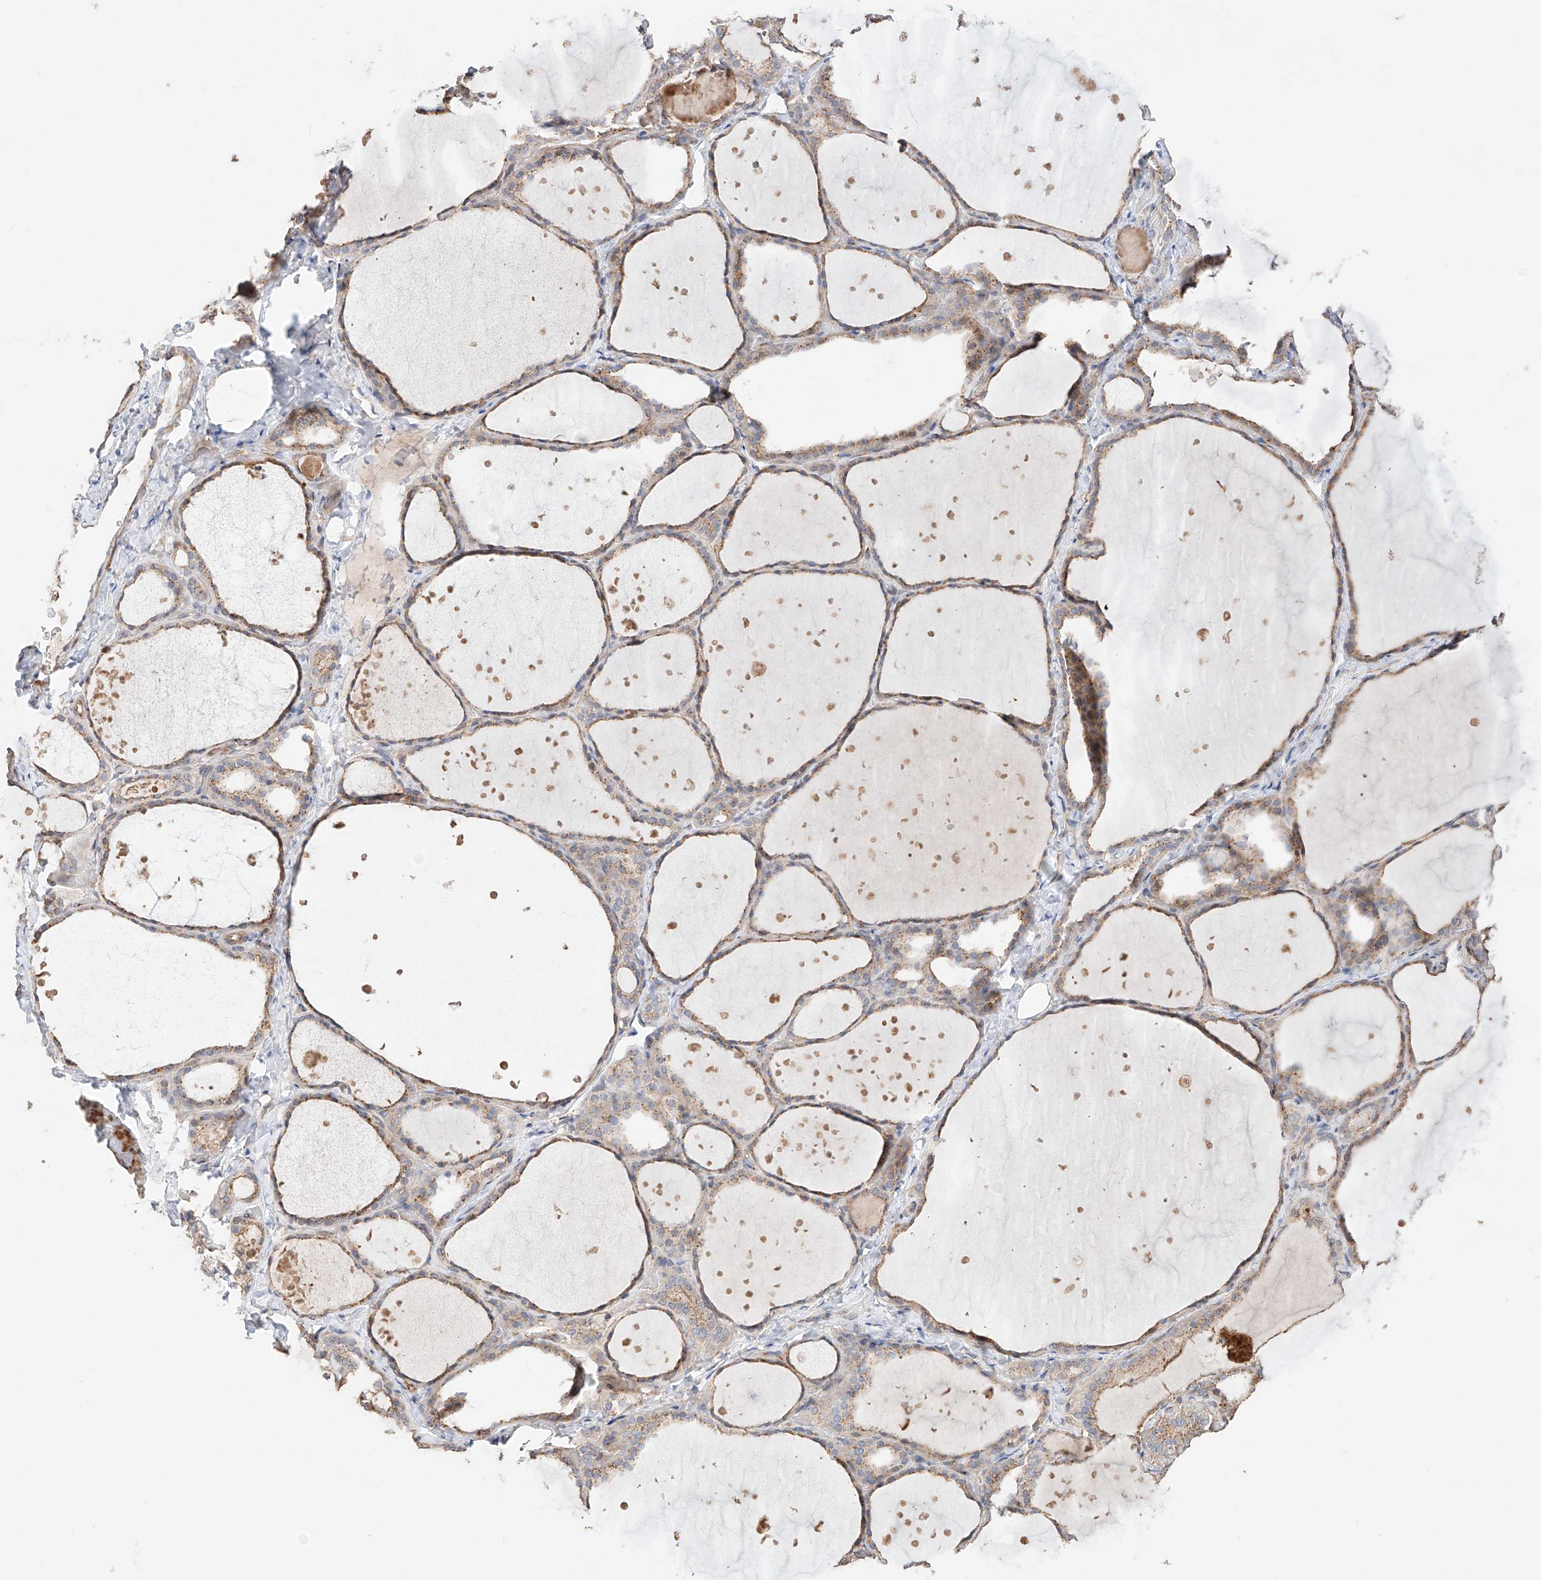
{"staining": {"intensity": "moderate", "quantity": ">75%", "location": "cytoplasmic/membranous"}, "tissue": "thyroid gland", "cell_type": "Glandular cells", "image_type": "normal", "snomed": [{"axis": "morphology", "description": "Normal tissue, NOS"}, {"axis": "topography", "description": "Thyroid gland"}], "caption": "DAB (3,3'-diaminobenzidine) immunohistochemical staining of benign human thyroid gland exhibits moderate cytoplasmic/membranous protein positivity in approximately >75% of glandular cells.", "gene": "MOSPD1", "patient": {"sex": "female", "age": 44}}